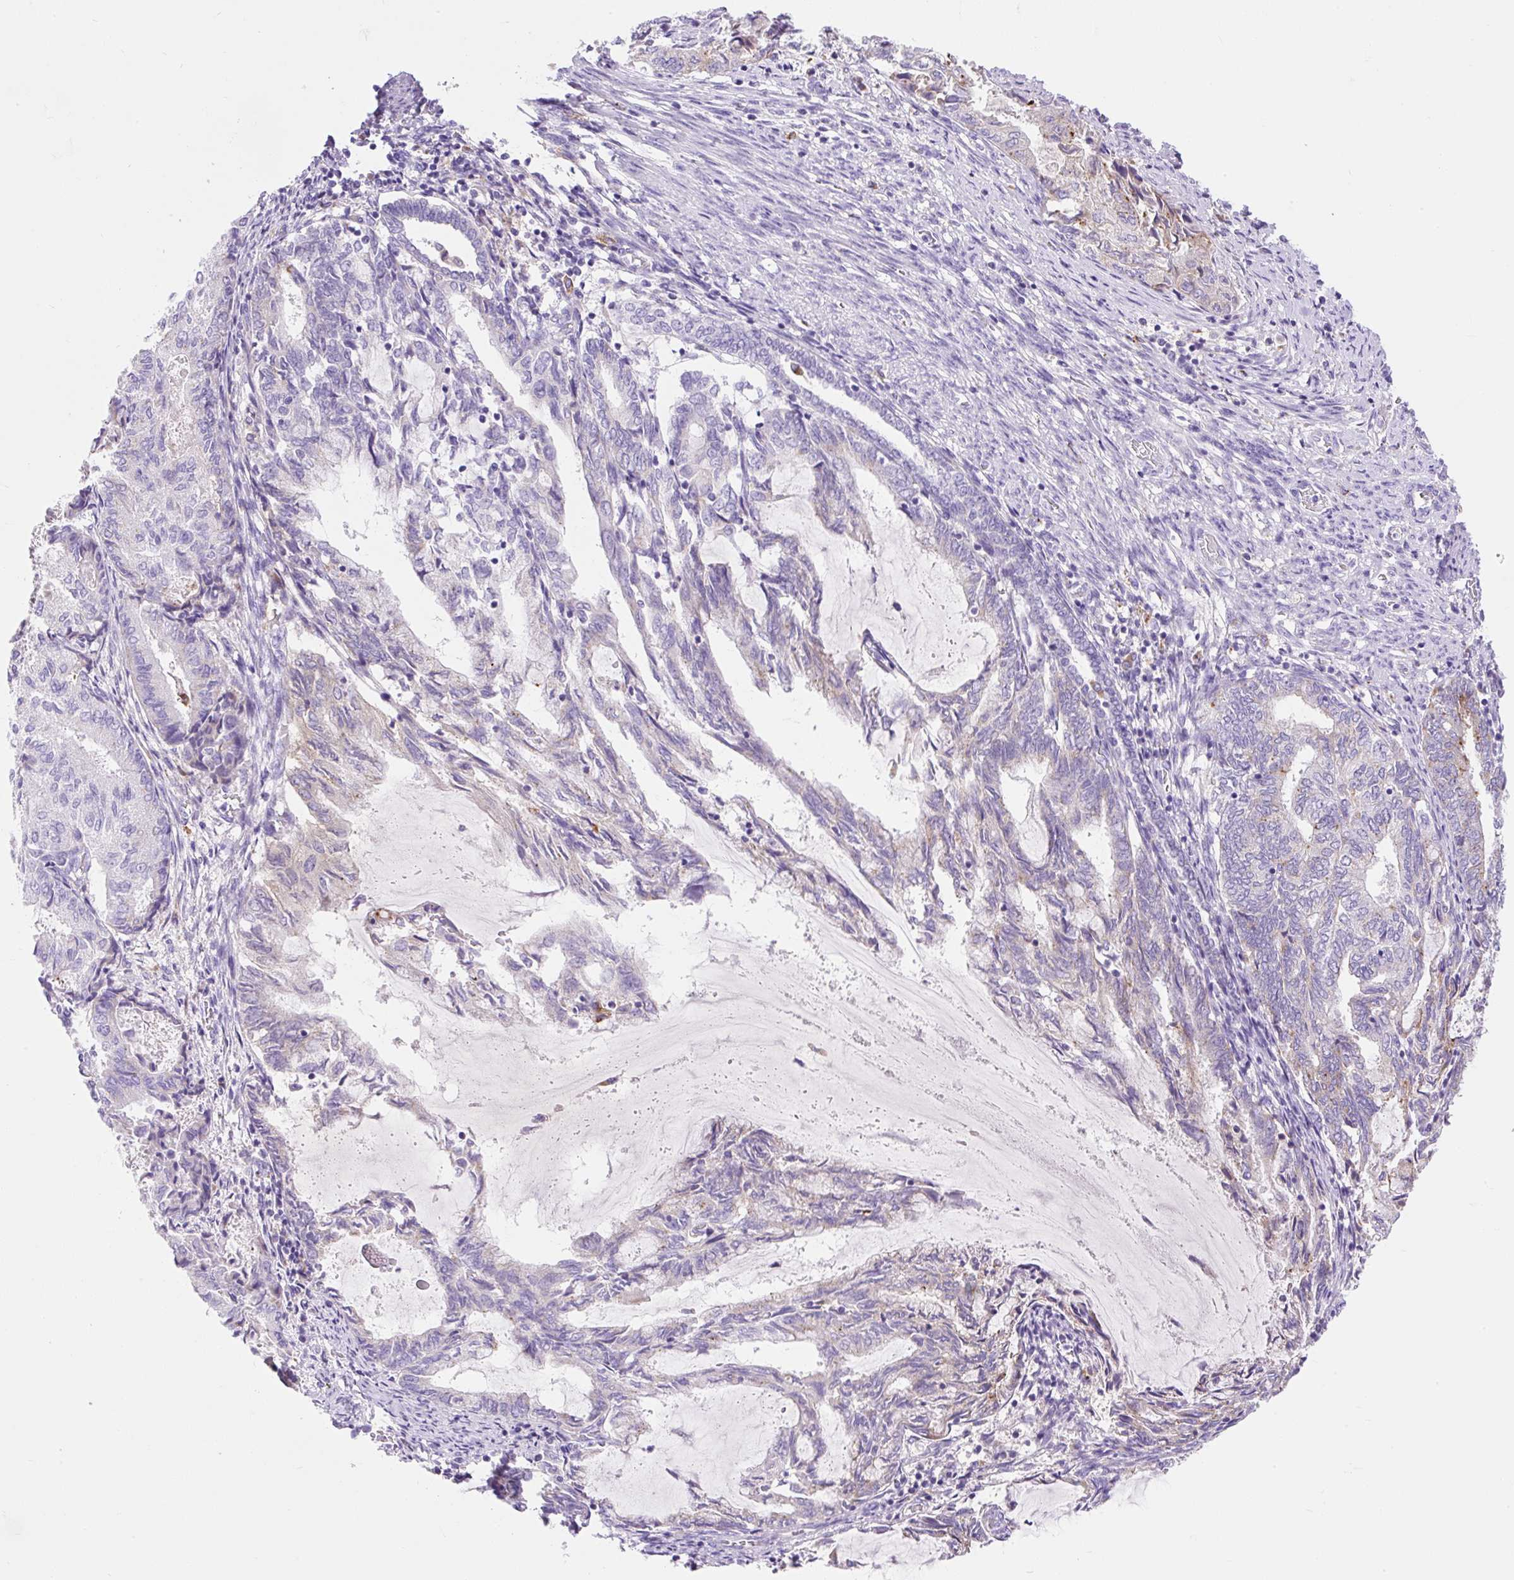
{"staining": {"intensity": "moderate", "quantity": "<25%", "location": "cytoplasmic/membranous"}, "tissue": "endometrial cancer", "cell_type": "Tumor cells", "image_type": "cancer", "snomed": [{"axis": "morphology", "description": "Adenocarcinoma, NOS"}, {"axis": "topography", "description": "Endometrium"}], "caption": "About <25% of tumor cells in endometrial cancer exhibit moderate cytoplasmic/membranous protein staining as visualized by brown immunohistochemical staining.", "gene": "HEXB", "patient": {"sex": "female", "age": 80}}